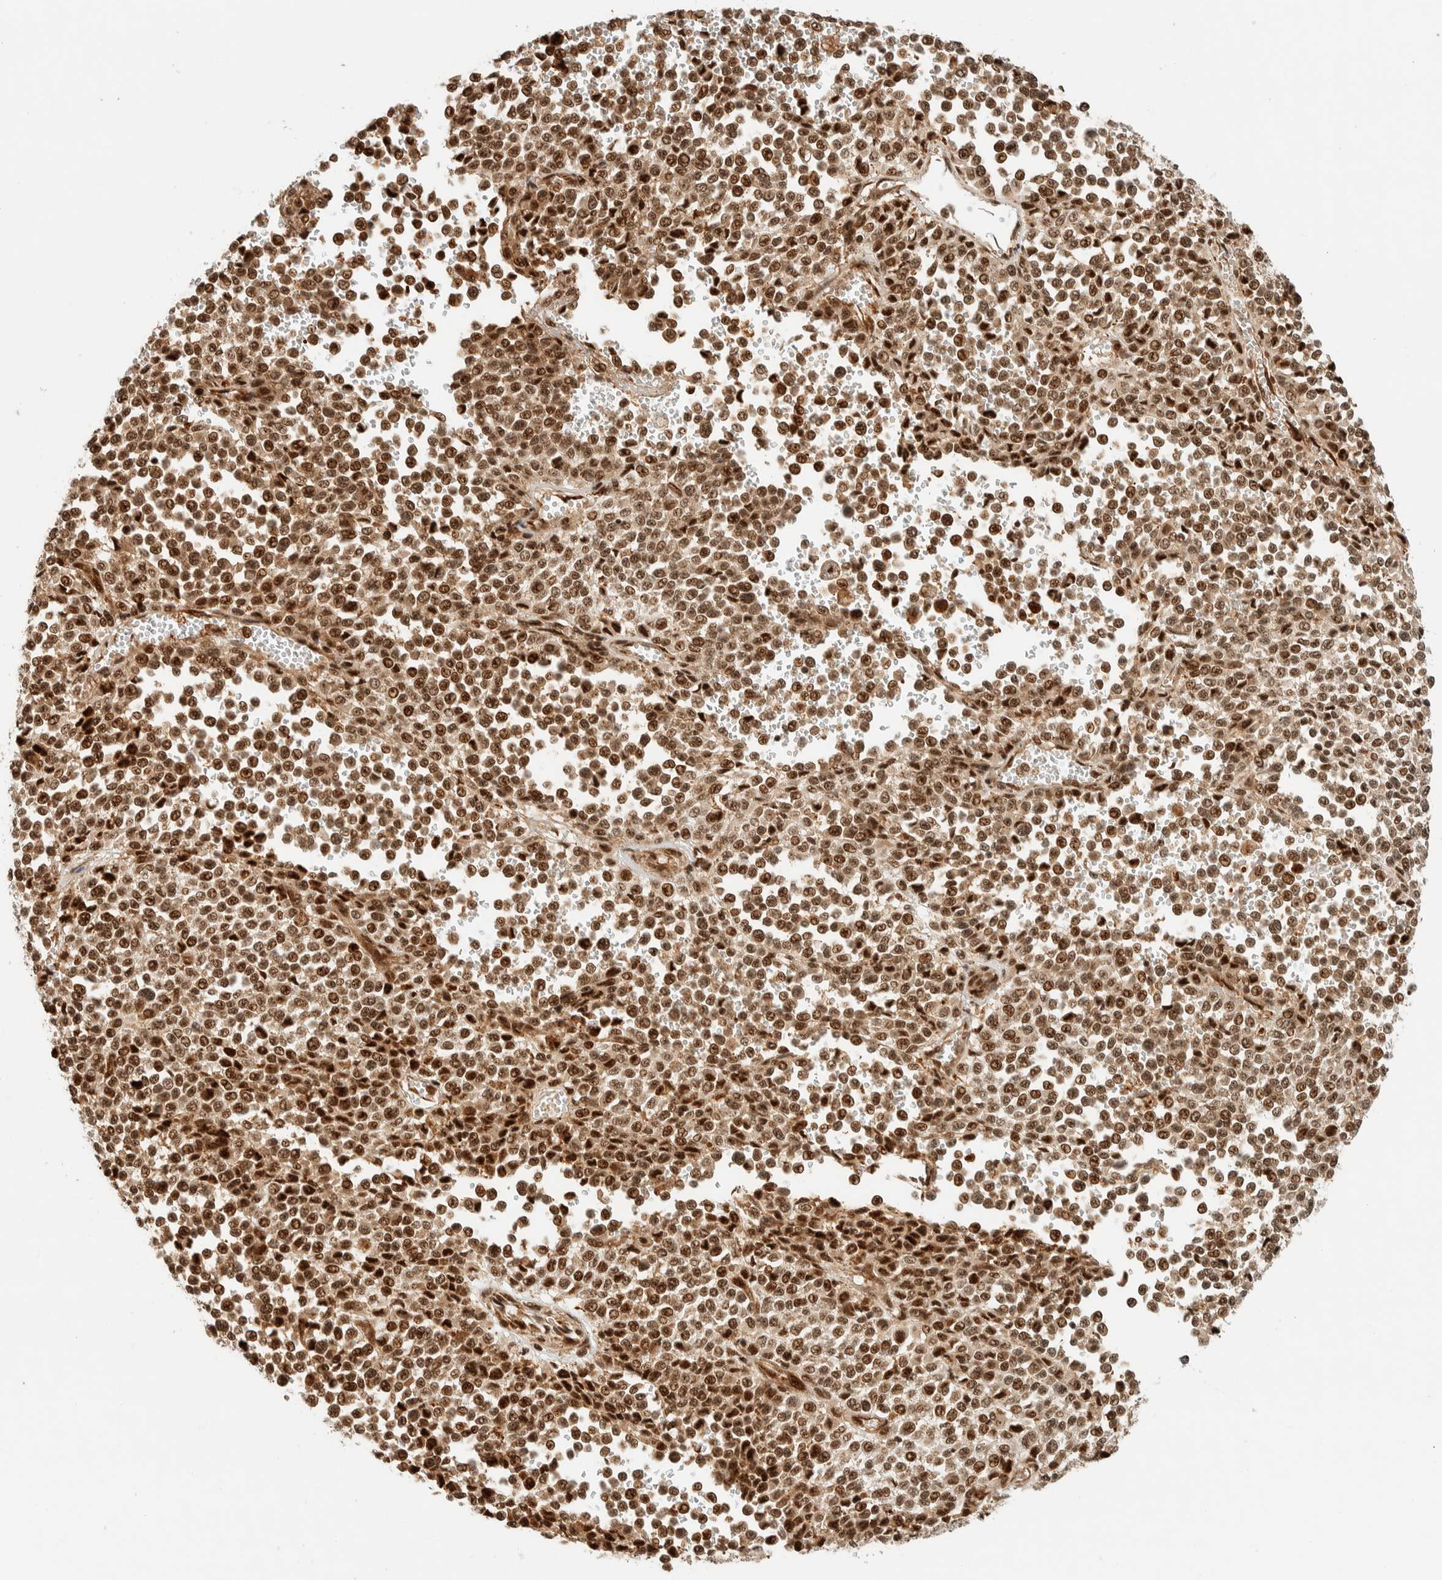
{"staining": {"intensity": "moderate", "quantity": ">75%", "location": "nuclear"}, "tissue": "melanoma", "cell_type": "Tumor cells", "image_type": "cancer", "snomed": [{"axis": "morphology", "description": "Malignant melanoma, Metastatic site"}, {"axis": "topography", "description": "Pancreas"}], "caption": "Malignant melanoma (metastatic site) stained with a protein marker shows moderate staining in tumor cells.", "gene": "SIK1", "patient": {"sex": "female", "age": 30}}